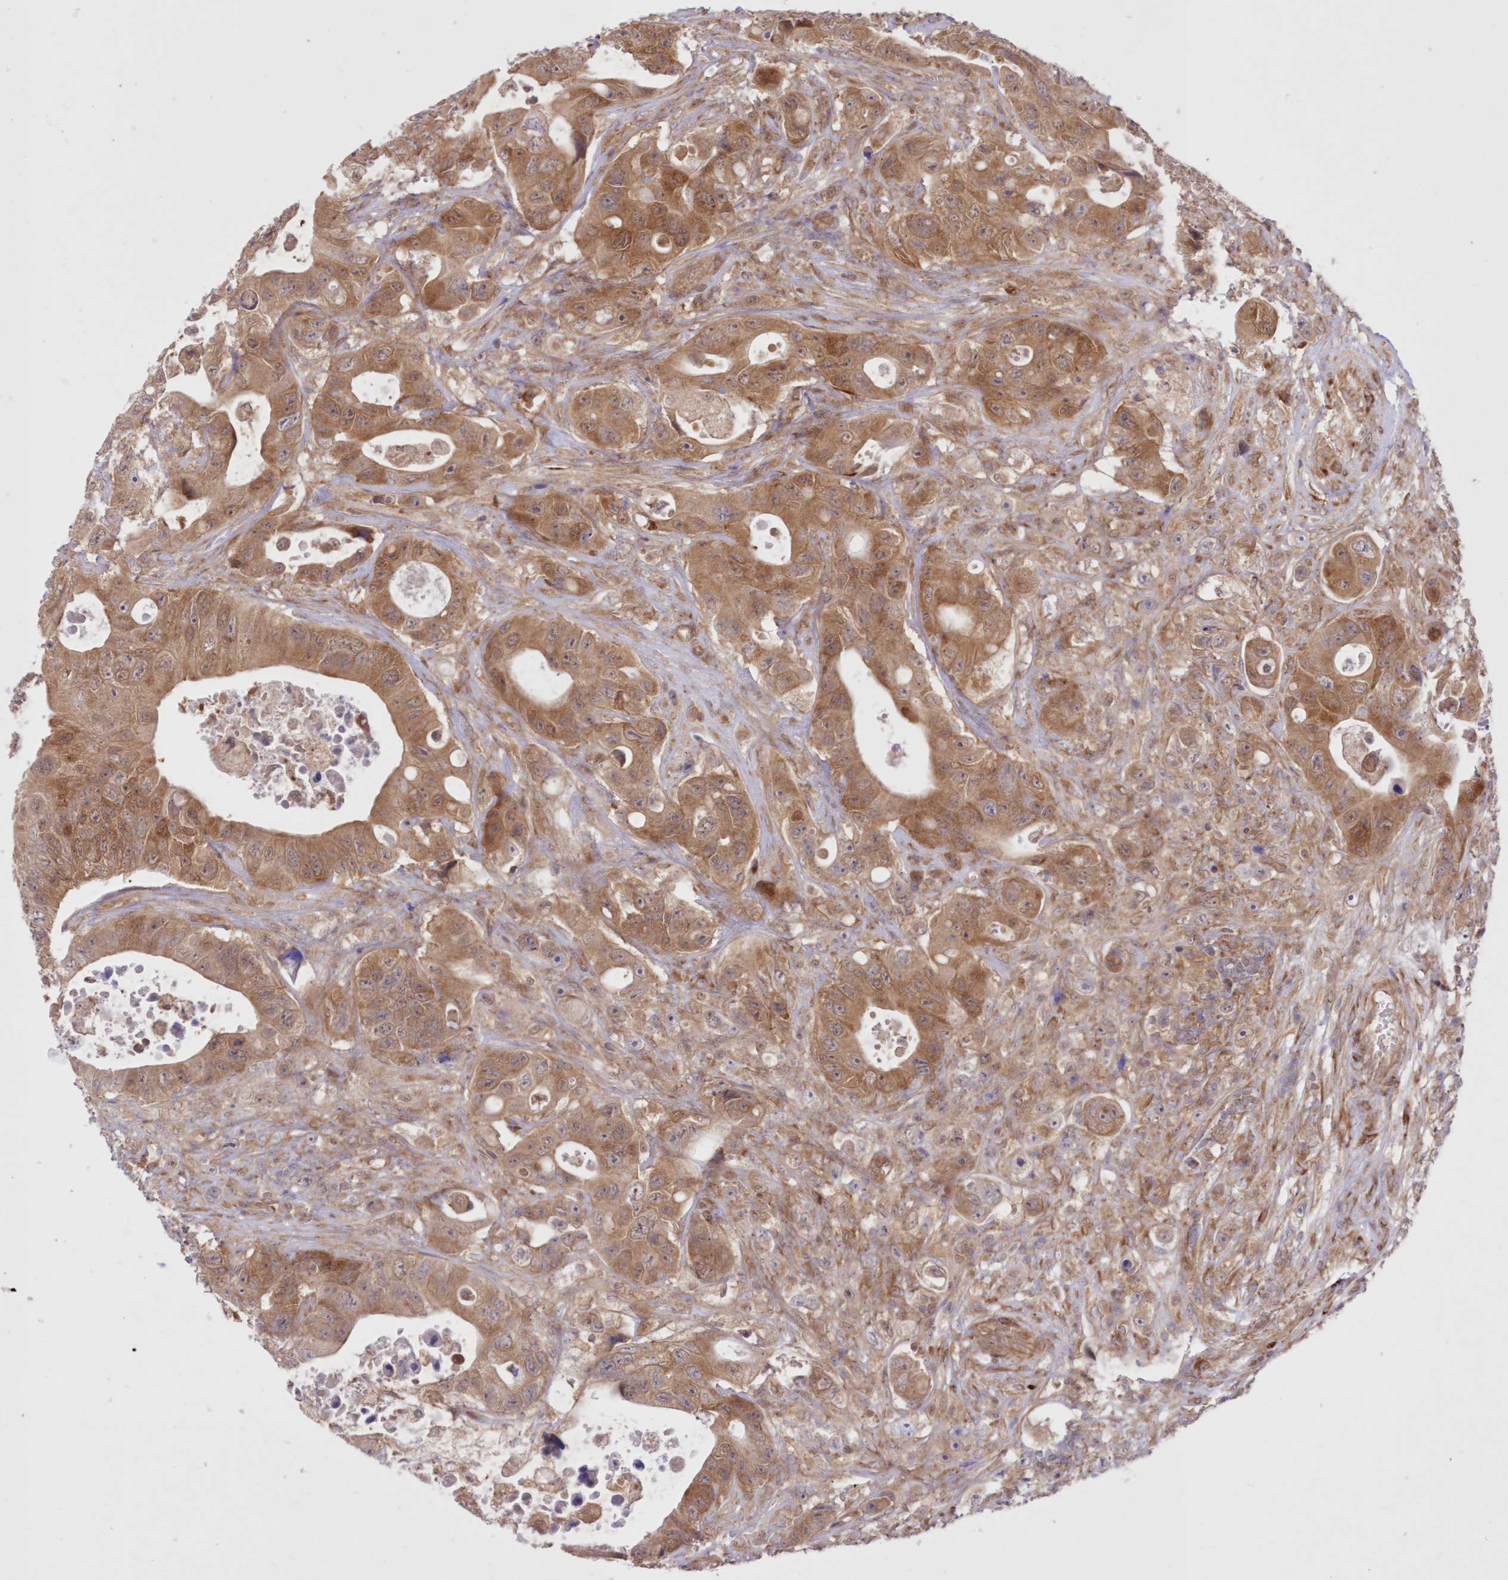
{"staining": {"intensity": "moderate", "quantity": ">75%", "location": "cytoplasmic/membranous"}, "tissue": "colorectal cancer", "cell_type": "Tumor cells", "image_type": "cancer", "snomed": [{"axis": "morphology", "description": "Adenocarcinoma, NOS"}, {"axis": "topography", "description": "Colon"}], "caption": "A photomicrograph showing moderate cytoplasmic/membranous staining in approximately >75% of tumor cells in colorectal adenocarcinoma, as visualized by brown immunohistochemical staining.", "gene": "RNPEP", "patient": {"sex": "female", "age": 46}}